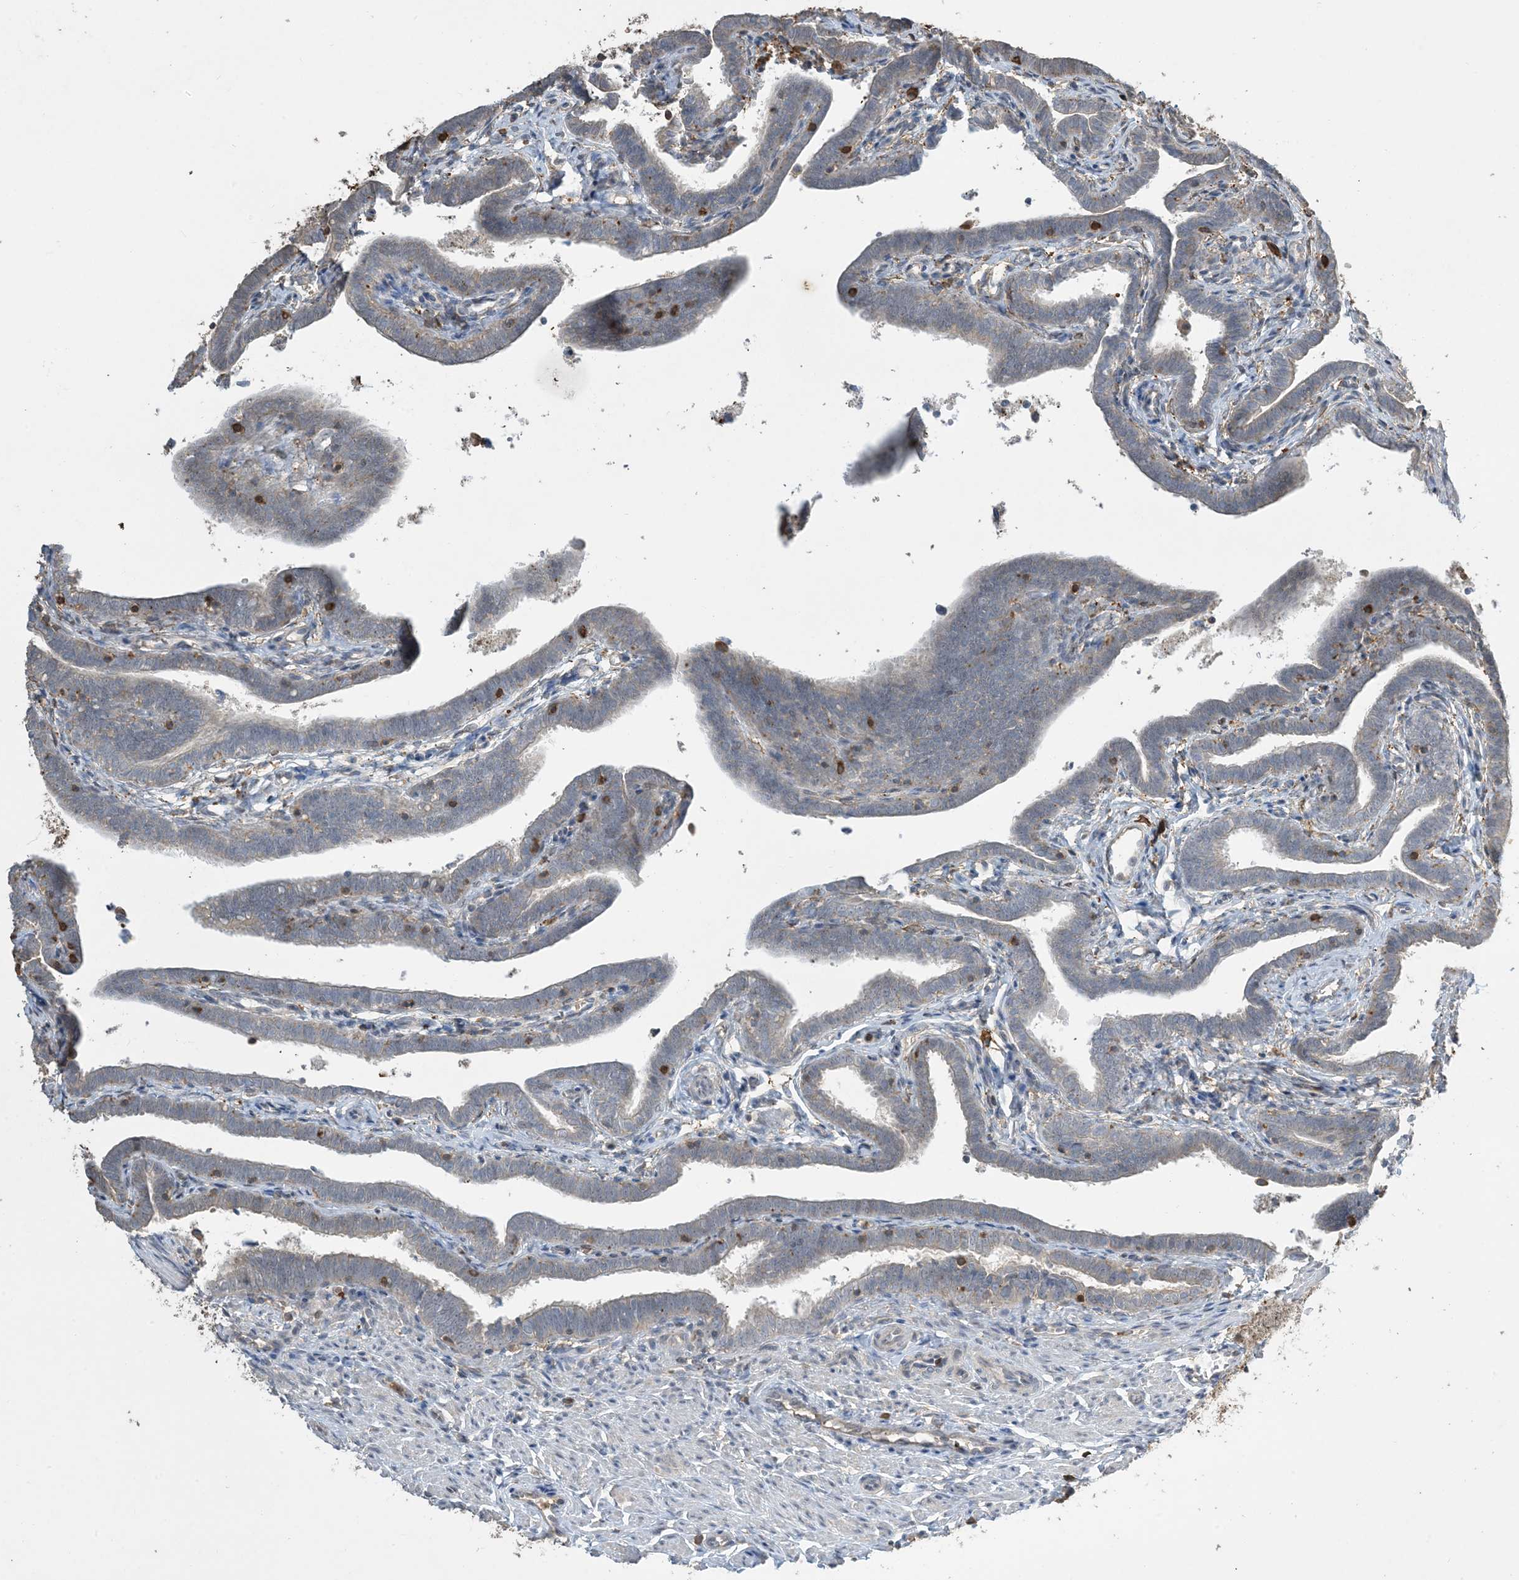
{"staining": {"intensity": "negative", "quantity": "none", "location": "none"}, "tissue": "fallopian tube", "cell_type": "Glandular cells", "image_type": "normal", "snomed": [{"axis": "morphology", "description": "Normal tissue, NOS"}, {"axis": "topography", "description": "Fallopian tube"}], "caption": "The image demonstrates no significant positivity in glandular cells of fallopian tube. (DAB (3,3'-diaminobenzidine) immunohistochemistry (IHC) with hematoxylin counter stain).", "gene": "TMSB4X", "patient": {"sex": "female", "age": 36}}